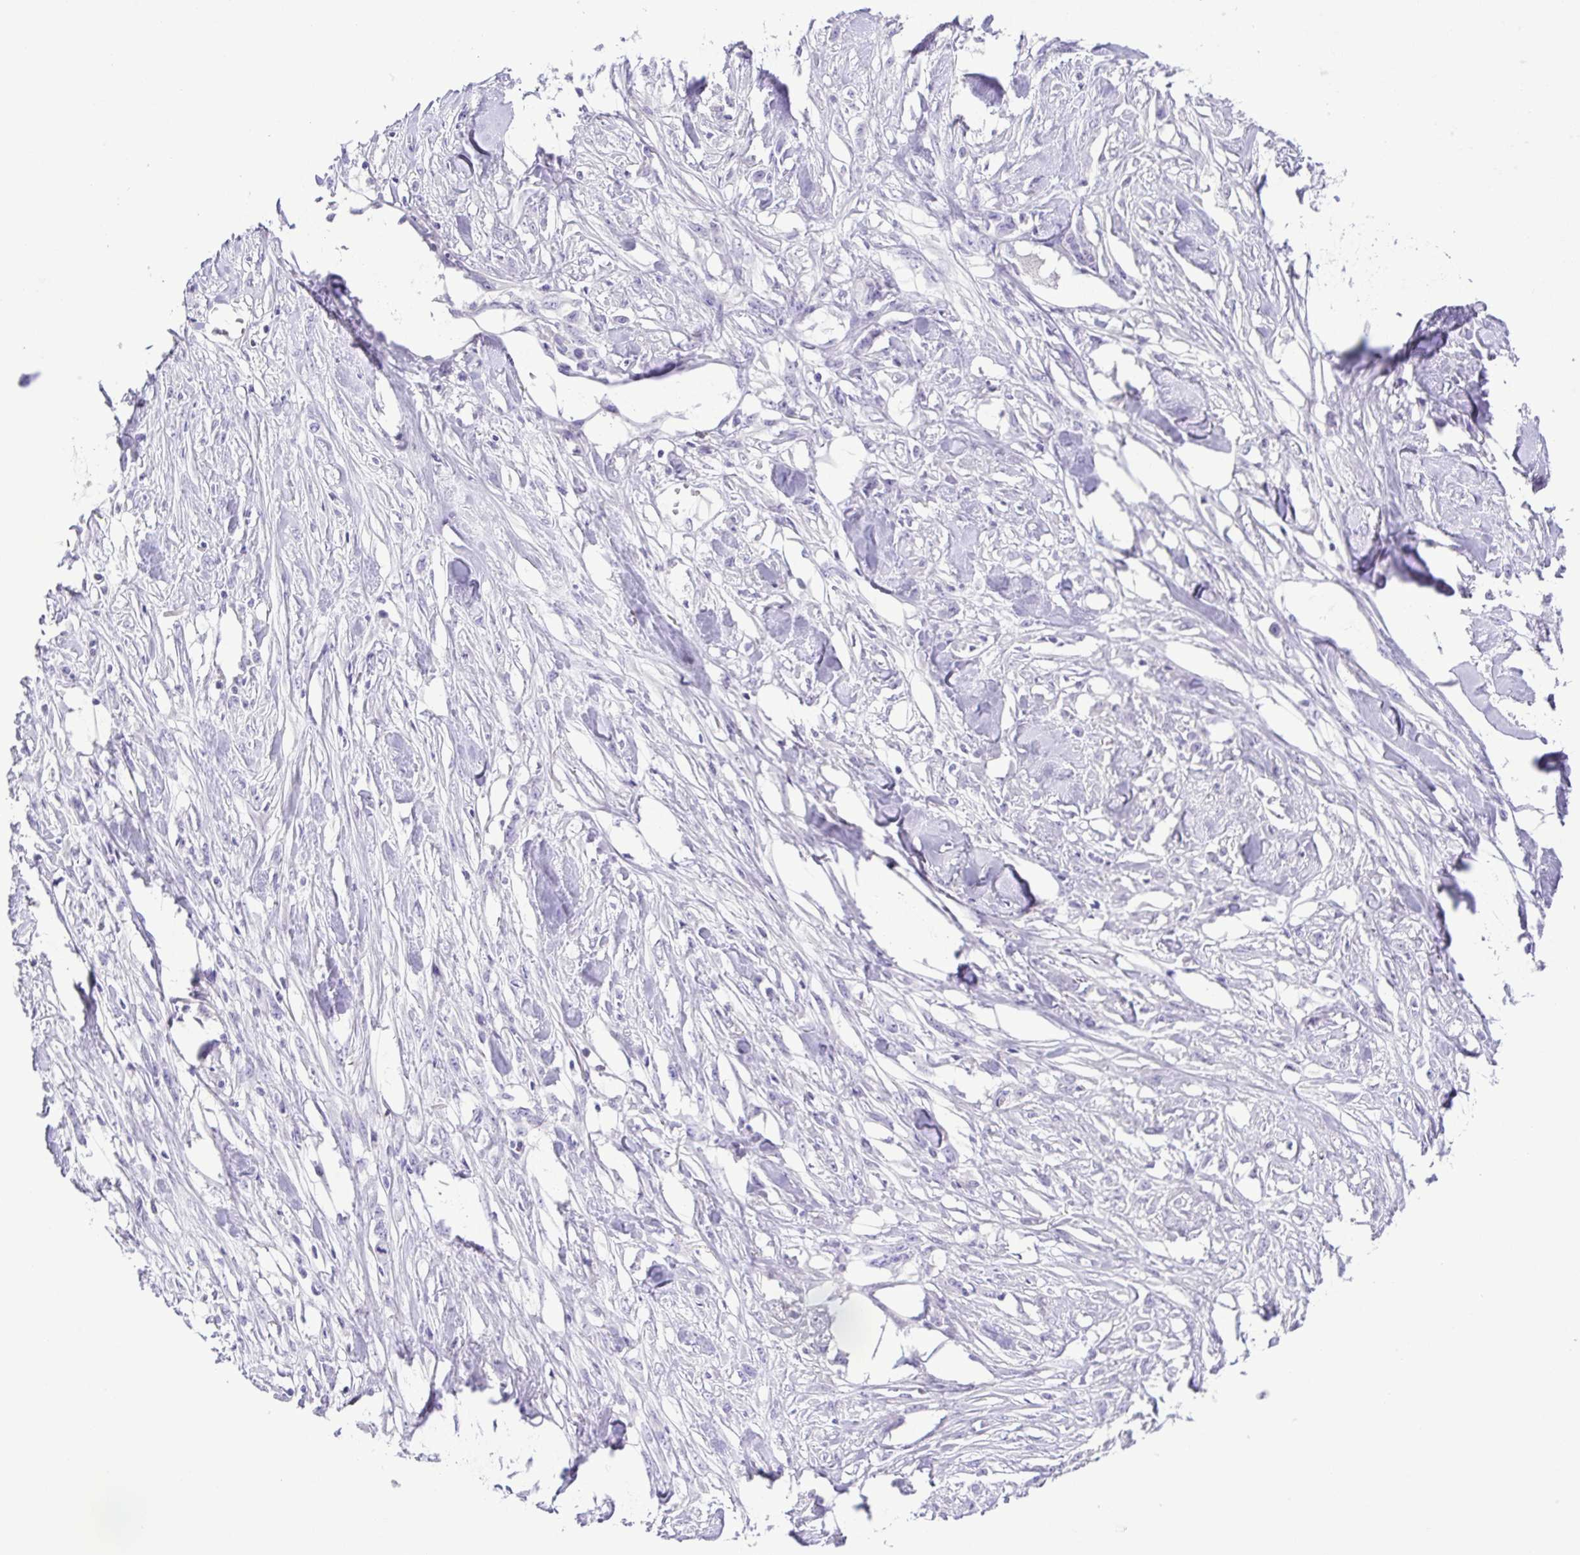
{"staining": {"intensity": "negative", "quantity": "none", "location": "none"}, "tissue": "skin cancer", "cell_type": "Tumor cells", "image_type": "cancer", "snomed": [{"axis": "morphology", "description": "Squamous cell carcinoma, NOS"}, {"axis": "topography", "description": "Skin"}], "caption": "This is an IHC micrograph of human skin cancer. There is no expression in tumor cells.", "gene": "SYT1", "patient": {"sex": "female", "age": 59}}